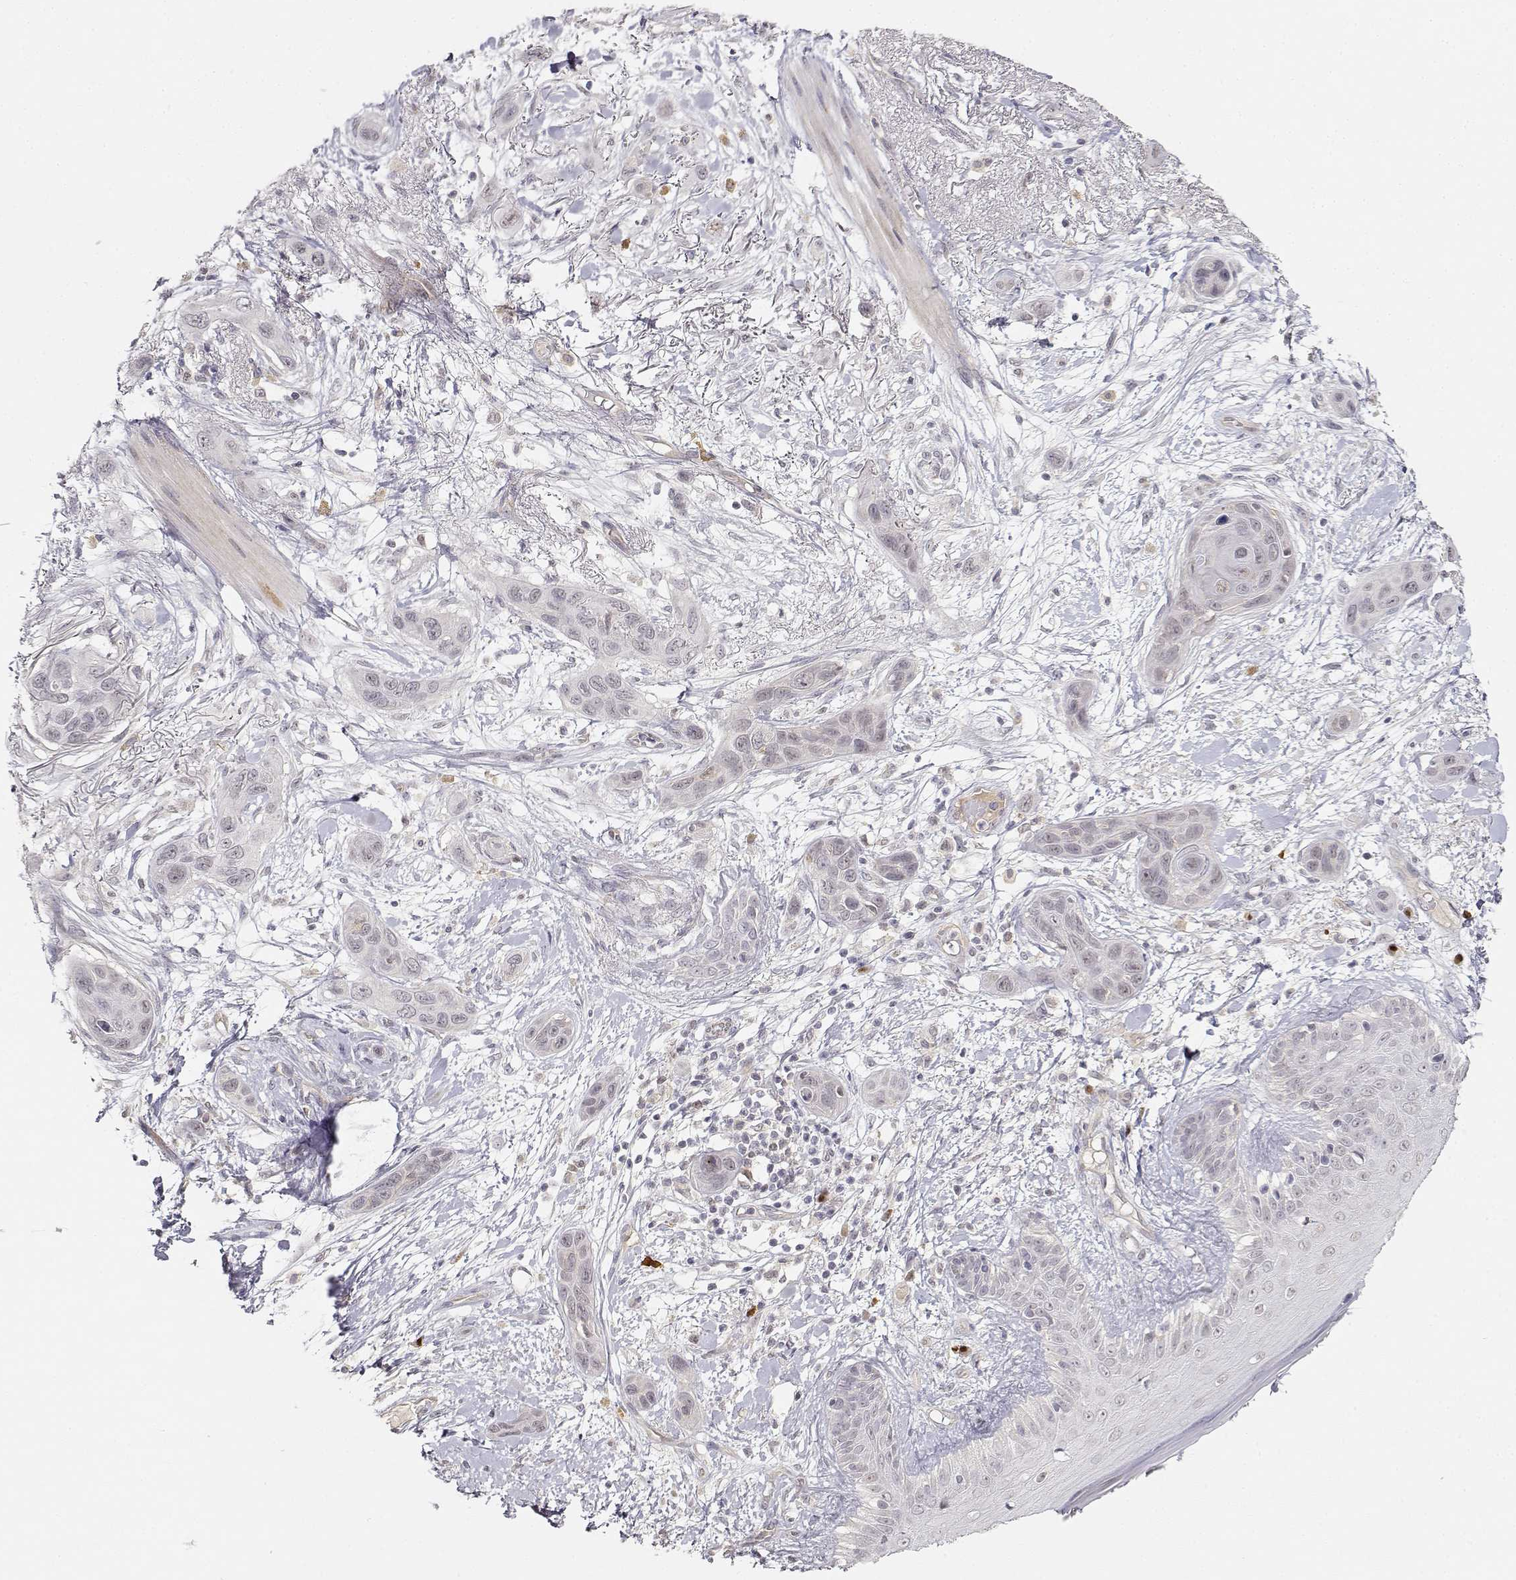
{"staining": {"intensity": "negative", "quantity": "none", "location": "none"}, "tissue": "skin cancer", "cell_type": "Tumor cells", "image_type": "cancer", "snomed": [{"axis": "morphology", "description": "Squamous cell carcinoma, NOS"}, {"axis": "topography", "description": "Skin"}], "caption": "An image of human skin cancer is negative for staining in tumor cells.", "gene": "EAF2", "patient": {"sex": "male", "age": 79}}